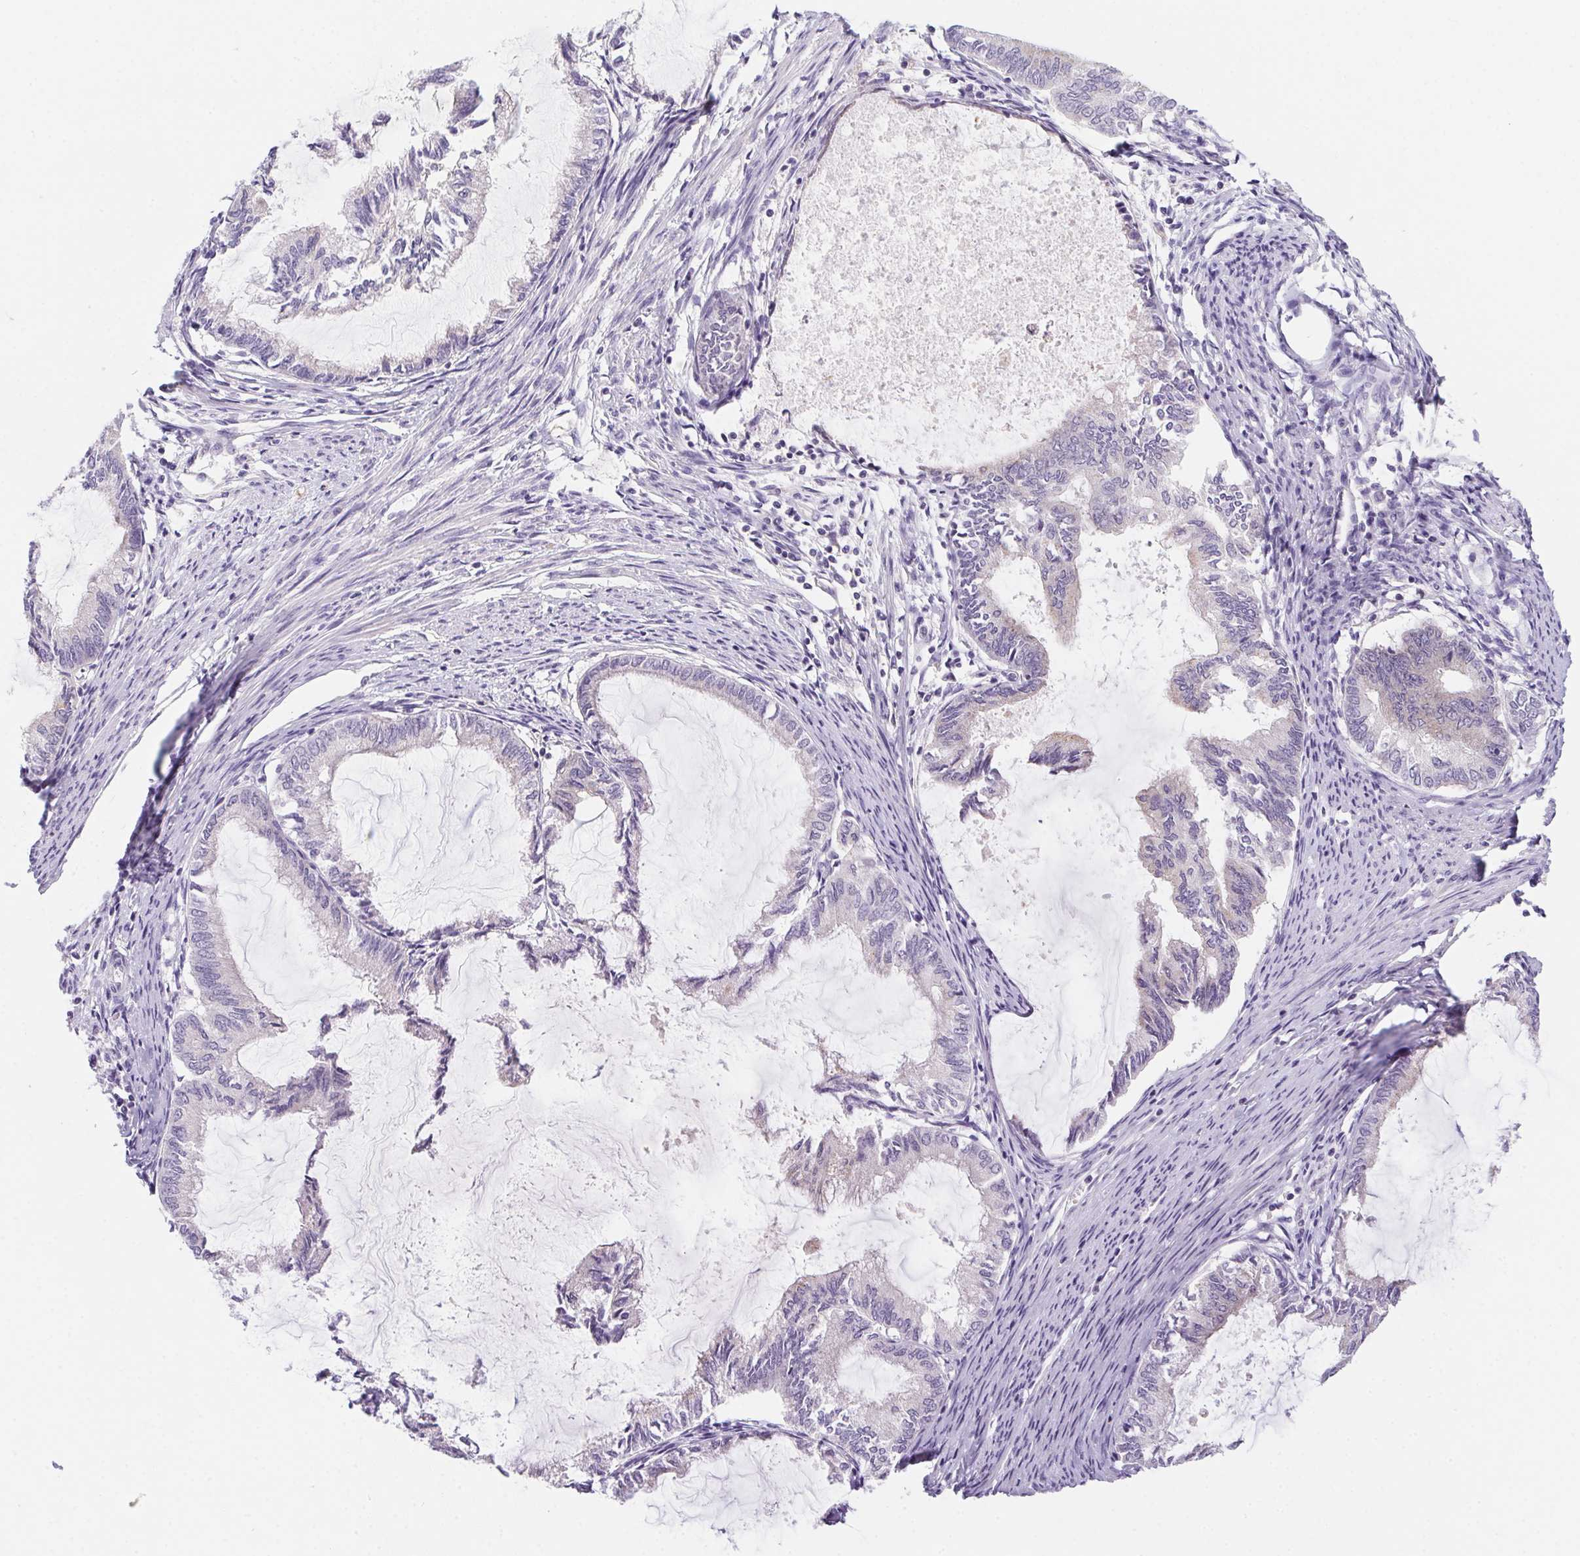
{"staining": {"intensity": "negative", "quantity": "none", "location": "none"}, "tissue": "endometrial cancer", "cell_type": "Tumor cells", "image_type": "cancer", "snomed": [{"axis": "morphology", "description": "Adenocarcinoma, NOS"}, {"axis": "topography", "description": "Endometrium"}], "caption": "Tumor cells are negative for brown protein staining in endometrial cancer. (Immunohistochemistry (ihc), brightfield microscopy, high magnification).", "gene": "PRKAA1", "patient": {"sex": "female", "age": 86}}